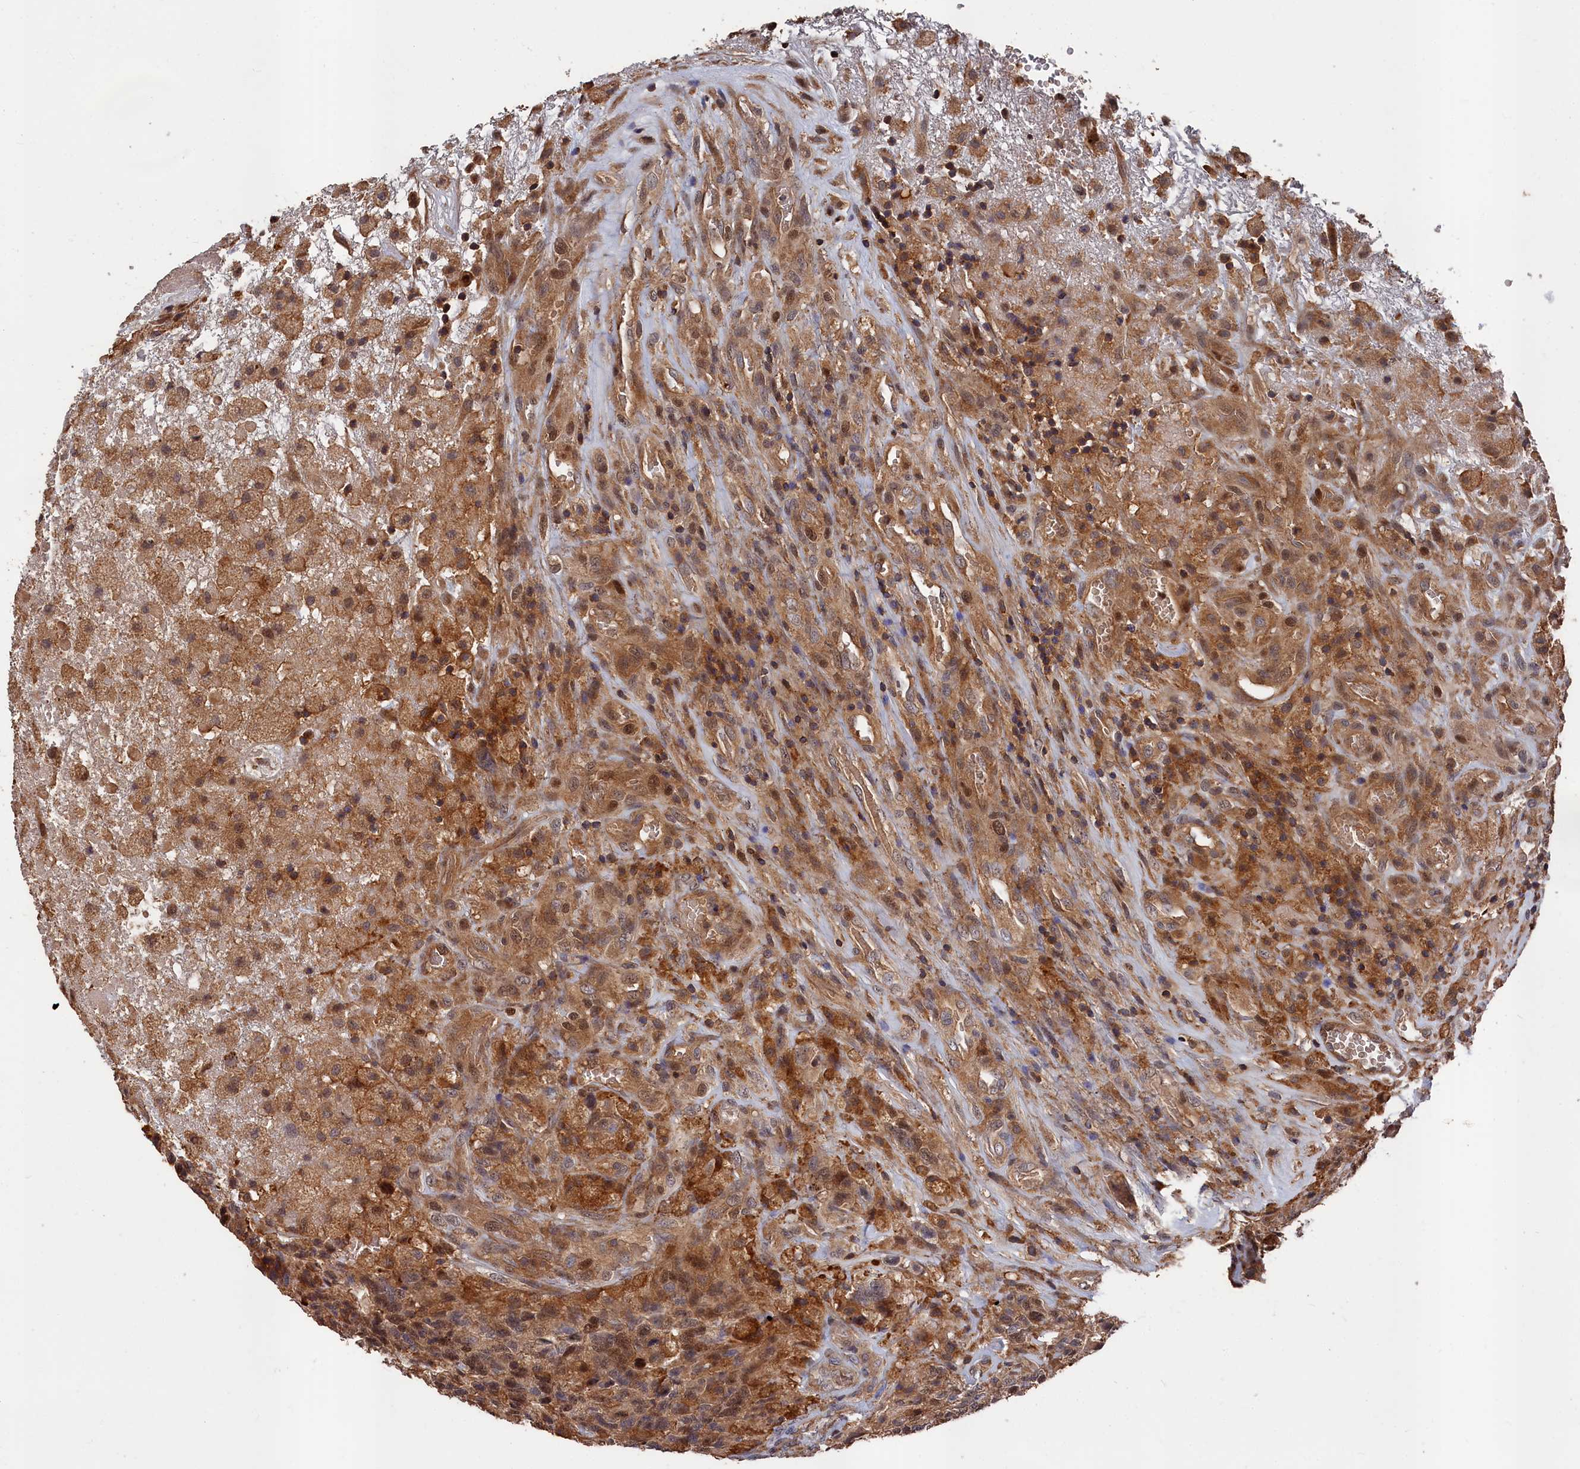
{"staining": {"intensity": "moderate", "quantity": "<25%", "location": "cytoplasmic/membranous"}, "tissue": "glioma", "cell_type": "Tumor cells", "image_type": "cancer", "snomed": [{"axis": "morphology", "description": "Glioma, malignant, High grade"}, {"axis": "topography", "description": "Brain"}], "caption": "The image exhibits a brown stain indicating the presence of a protein in the cytoplasmic/membranous of tumor cells in glioma.", "gene": "RMI2", "patient": {"sex": "male", "age": 69}}